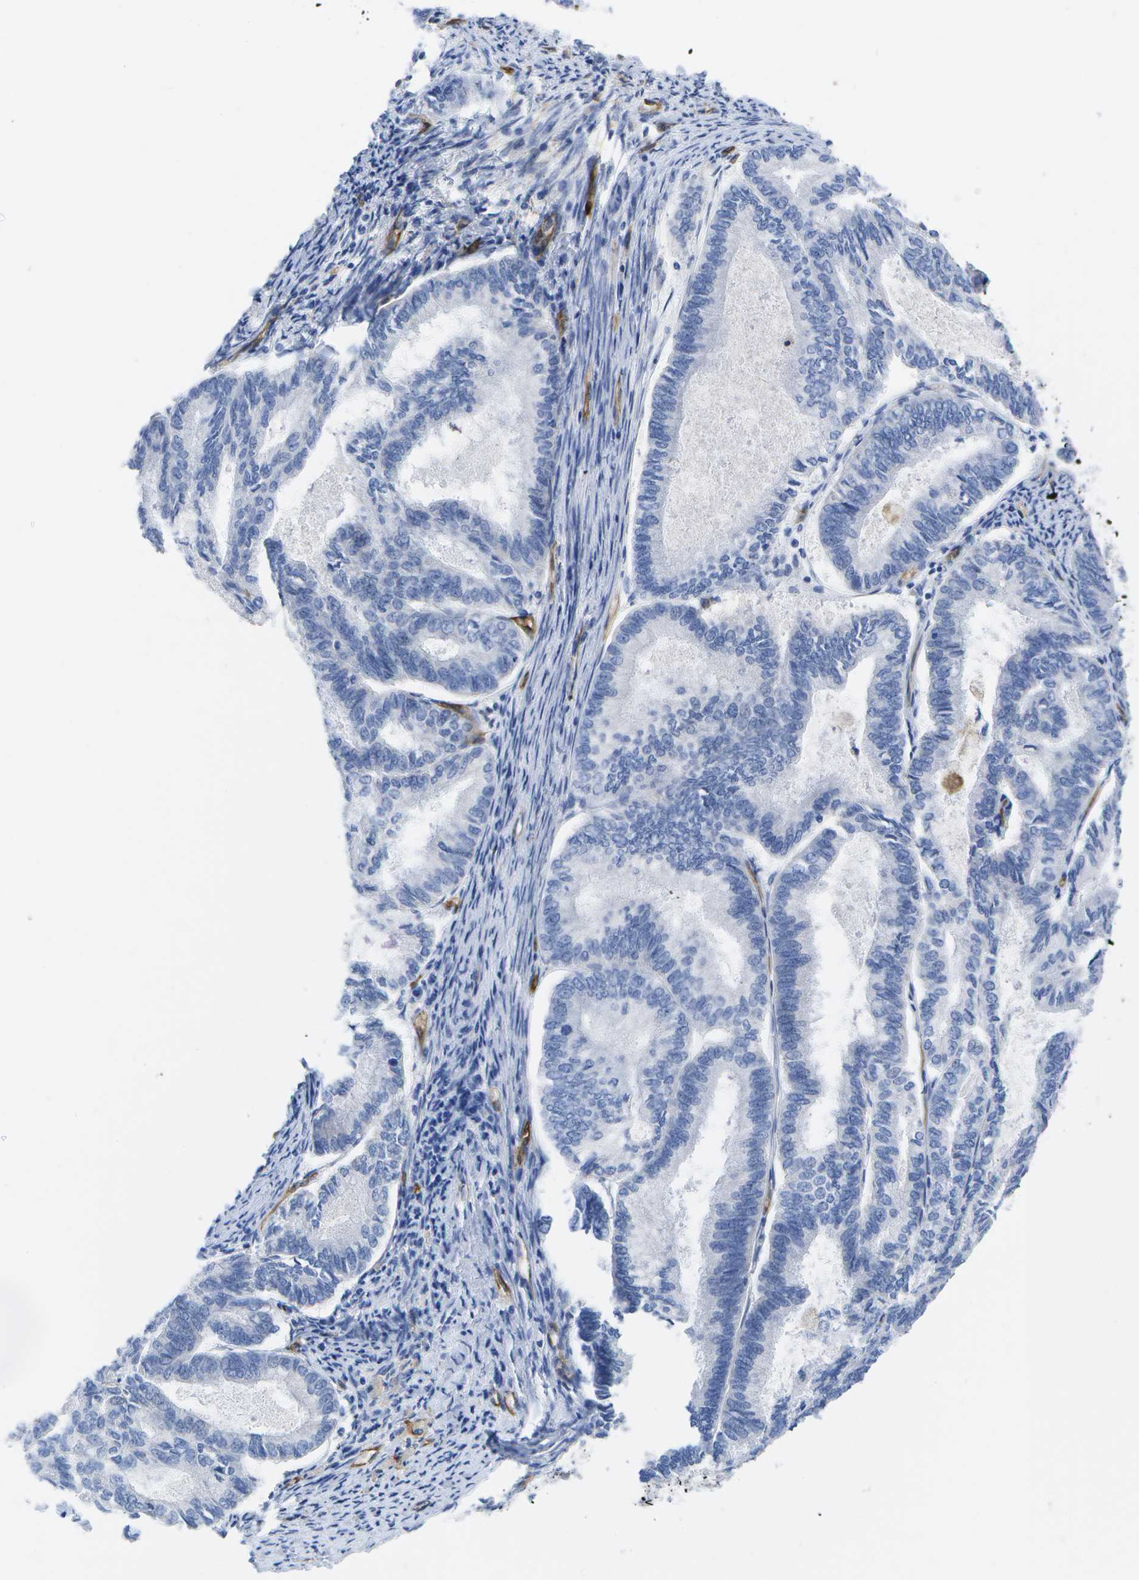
{"staining": {"intensity": "negative", "quantity": "none", "location": "none"}, "tissue": "endometrial cancer", "cell_type": "Tumor cells", "image_type": "cancer", "snomed": [{"axis": "morphology", "description": "Adenocarcinoma, NOS"}, {"axis": "topography", "description": "Endometrium"}], "caption": "Tumor cells are negative for protein expression in human endometrial adenocarcinoma. The staining is performed using DAB (3,3'-diaminobenzidine) brown chromogen with nuclei counter-stained in using hematoxylin.", "gene": "DYSF", "patient": {"sex": "female", "age": 86}}